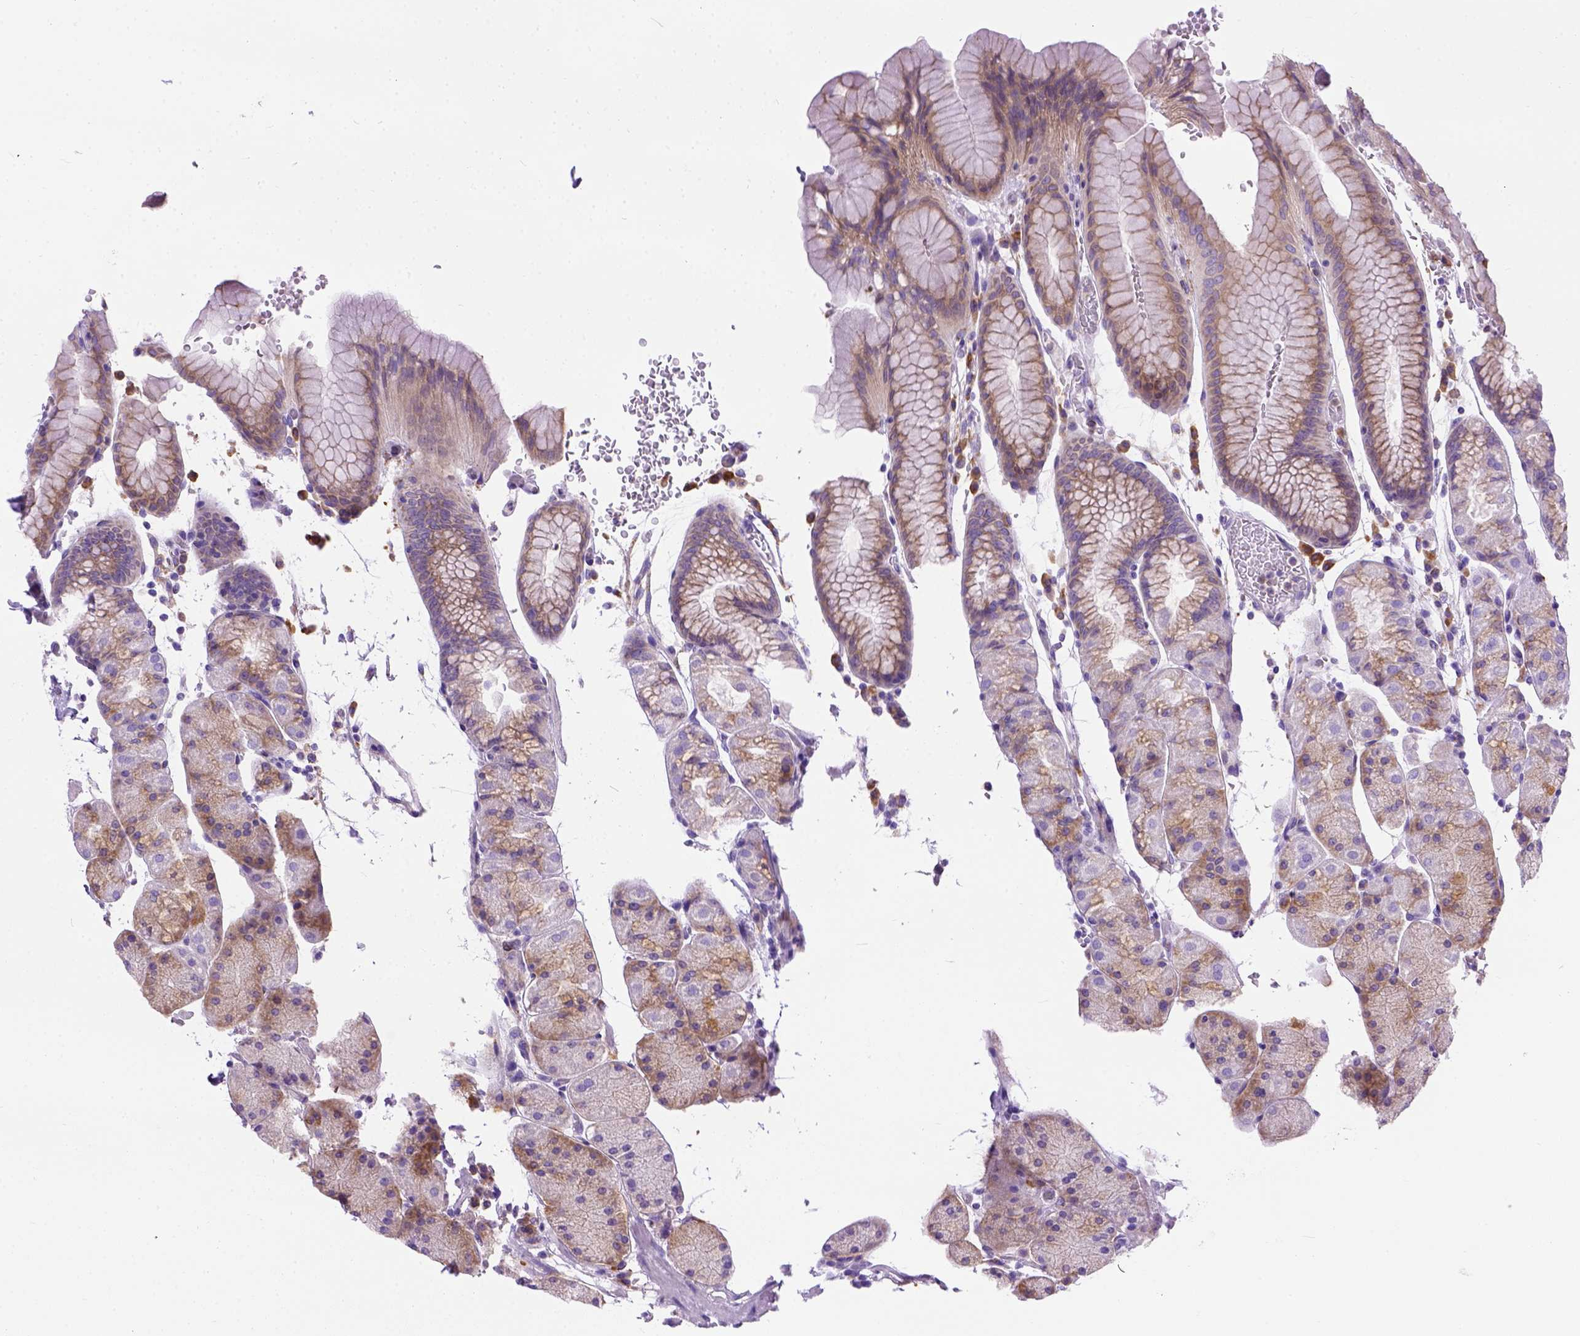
{"staining": {"intensity": "moderate", "quantity": "25%-75%", "location": "cytoplasmic/membranous"}, "tissue": "stomach", "cell_type": "Glandular cells", "image_type": "normal", "snomed": [{"axis": "morphology", "description": "Normal tissue, NOS"}, {"axis": "topography", "description": "Stomach, upper"}, {"axis": "topography", "description": "Stomach"}], "caption": "Protein staining of benign stomach reveals moderate cytoplasmic/membranous staining in about 25%-75% of glandular cells. The protein is shown in brown color, while the nuclei are stained blue.", "gene": "PLK4", "patient": {"sex": "male", "age": 76}}